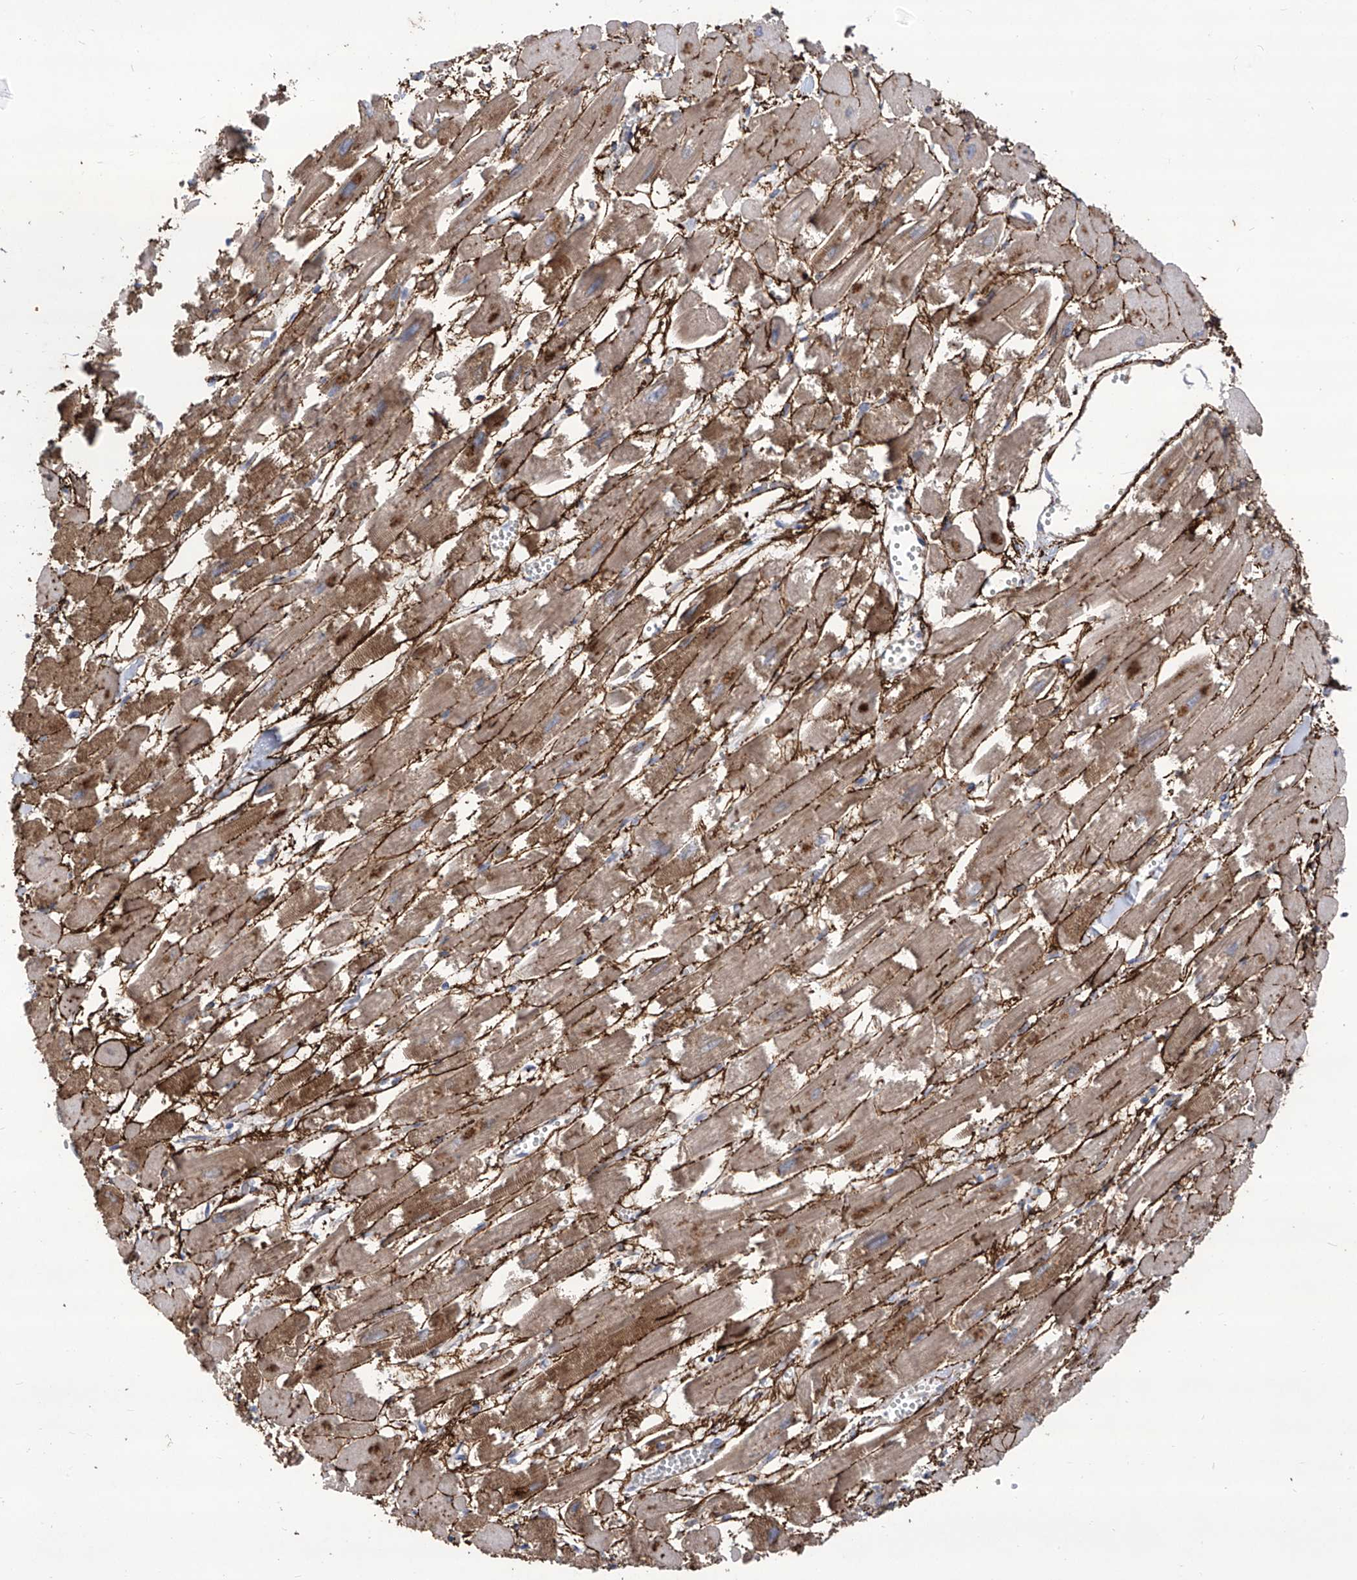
{"staining": {"intensity": "moderate", "quantity": "25%-75%", "location": "cytoplasmic/membranous"}, "tissue": "heart muscle", "cell_type": "Cardiomyocytes", "image_type": "normal", "snomed": [{"axis": "morphology", "description": "Normal tissue, NOS"}, {"axis": "topography", "description": "Heart"}], "caption": "Unremarkable heart muscle demonstrates moderate cytoplasmic/membranous staining in about 25%-75% of cardiomyocytes Nuclei are stained in blue..", "gene": "TXNIP", "patient": {"sex": "male", "age": 54}}